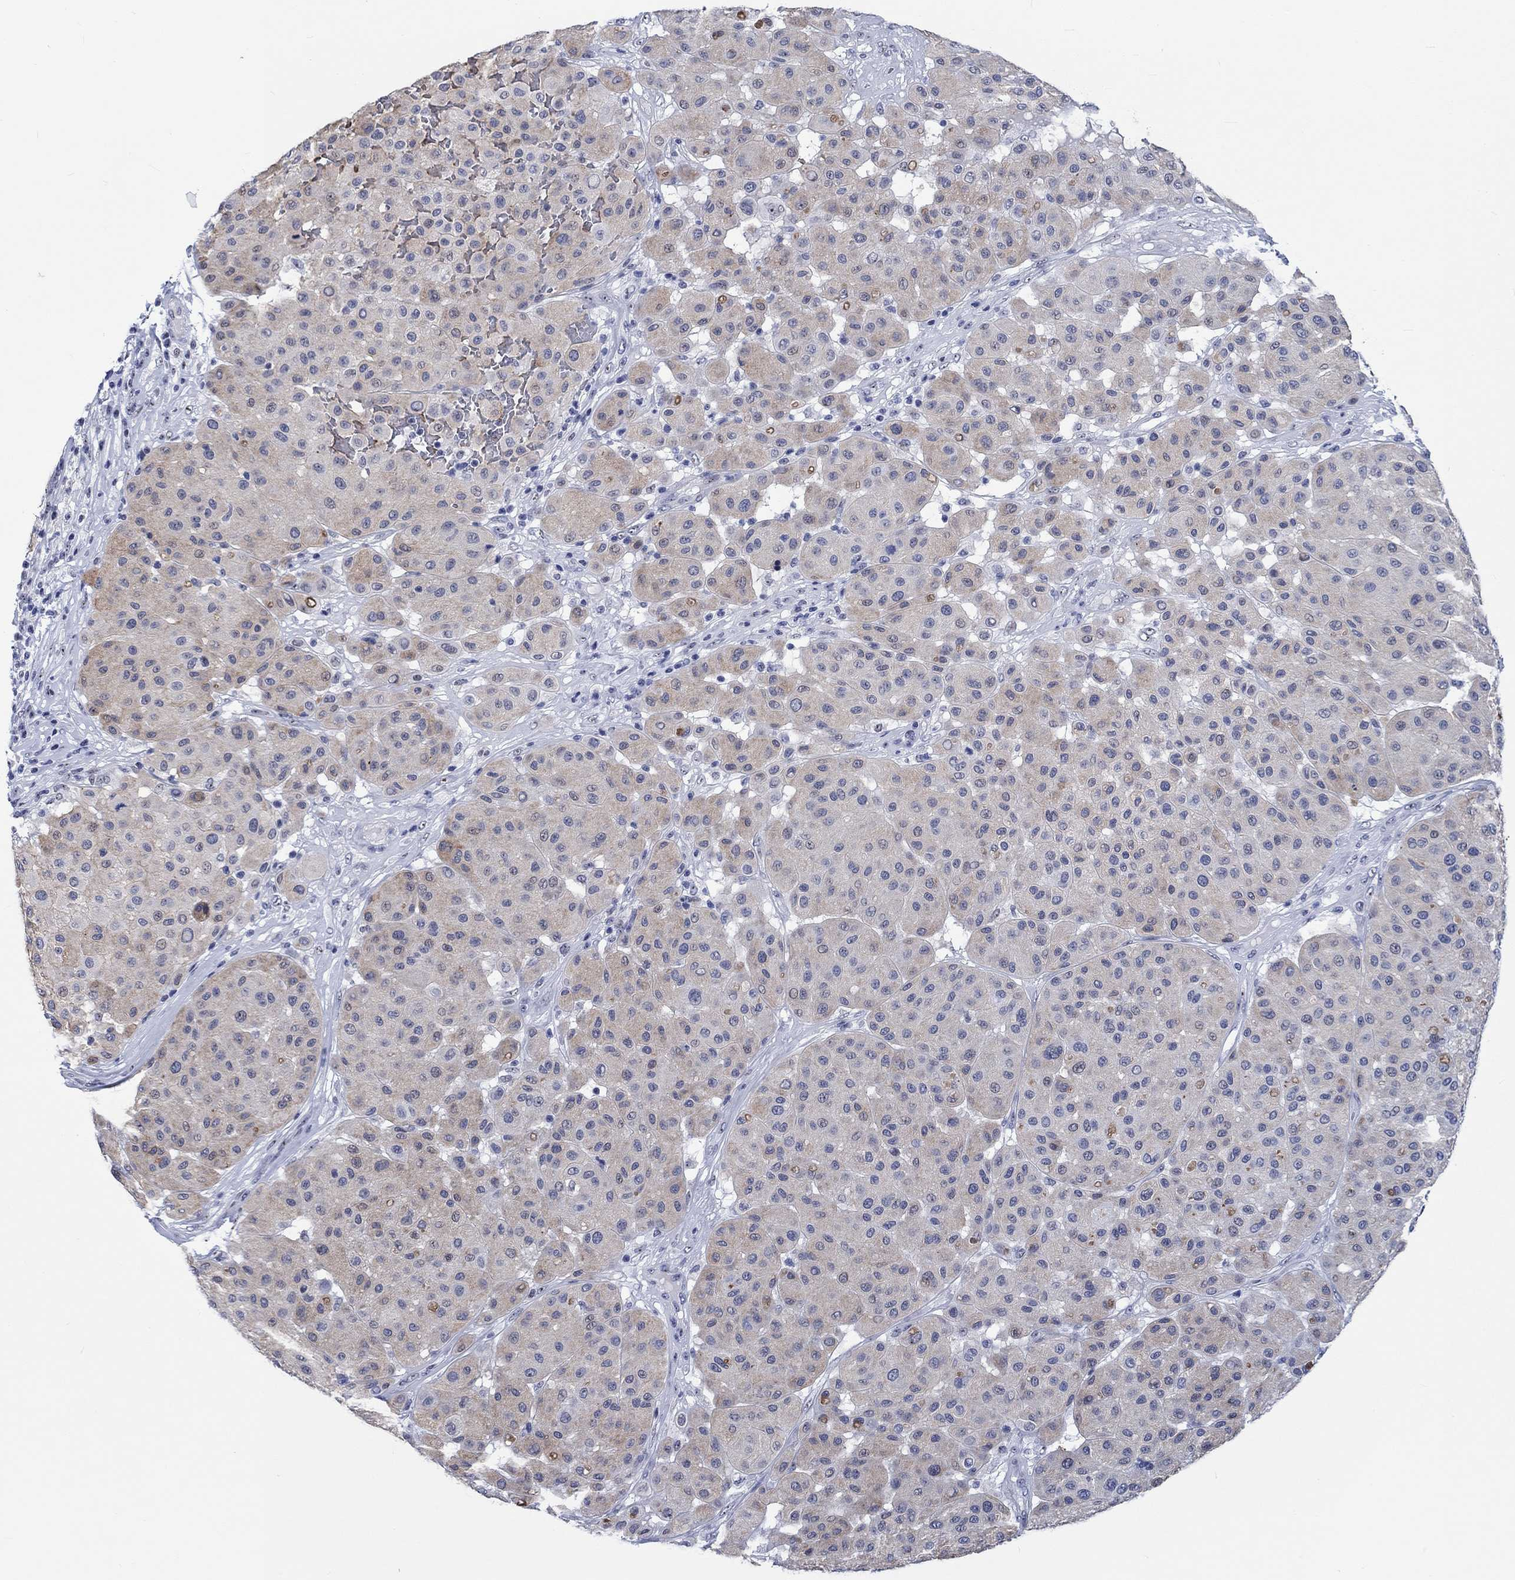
{"staining": {"intensity": "negative", "quantity": "none", "location": "none"}, "tissue": "melanoma", "cell_type": "Tumor cells", "image_type": "cancer", "snomed": [{"axis": "morphology", "description": "Malignant melanoma, Metastatic site"}, {"axis": "topography", "description": "Smooth muscle"}], "caption": "An IHC image of melanoma is shown. There is no staining in tumor cells of melanoma. (Brightfield microscopy of DAB IHC at high magnification).", "gene": "ZNF446", "patient": {"sex": "male", "age": 41}}